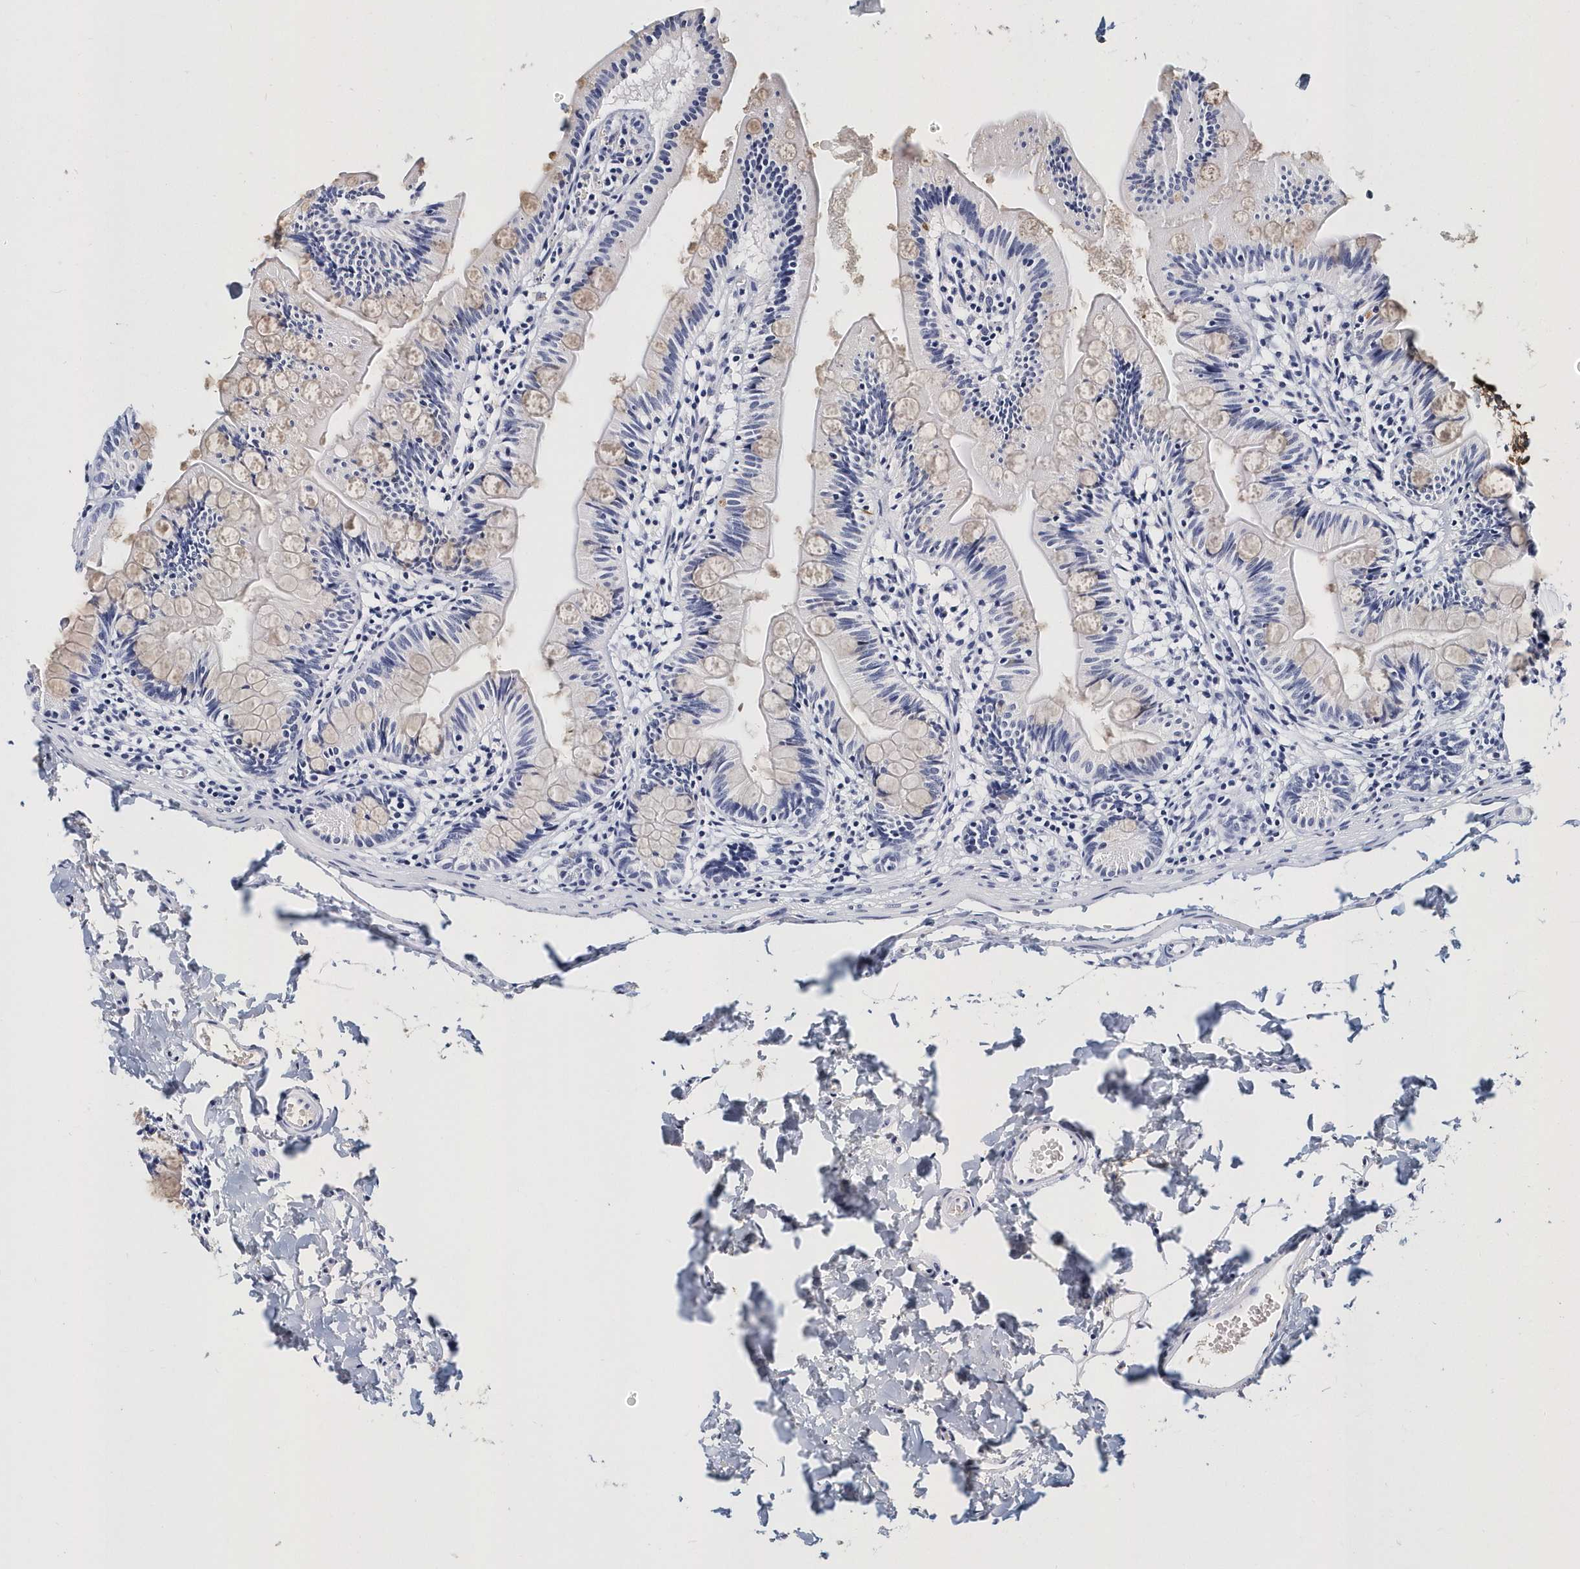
{"staining": {"intensity": "weak", "quantity": "25%-75%", "location": "cytoplasmic/membranous"}, "tissue": "small intestine", "cell_type": "Glandular cells", "image_type": "normal", "snomed": [{"axis": "morphology", "description": "Normal tissue, NOS"}, {"axis": "topography", "description": "Small intestine"}], "caption": "This is a micrograph of IHC staining of unremarkable small intestine, which shows weak positivity in the cytoplasmic/membranous of glandular cells.", "gene": "ITGA2B", "patient": {"sex": "male", "age": 7}}